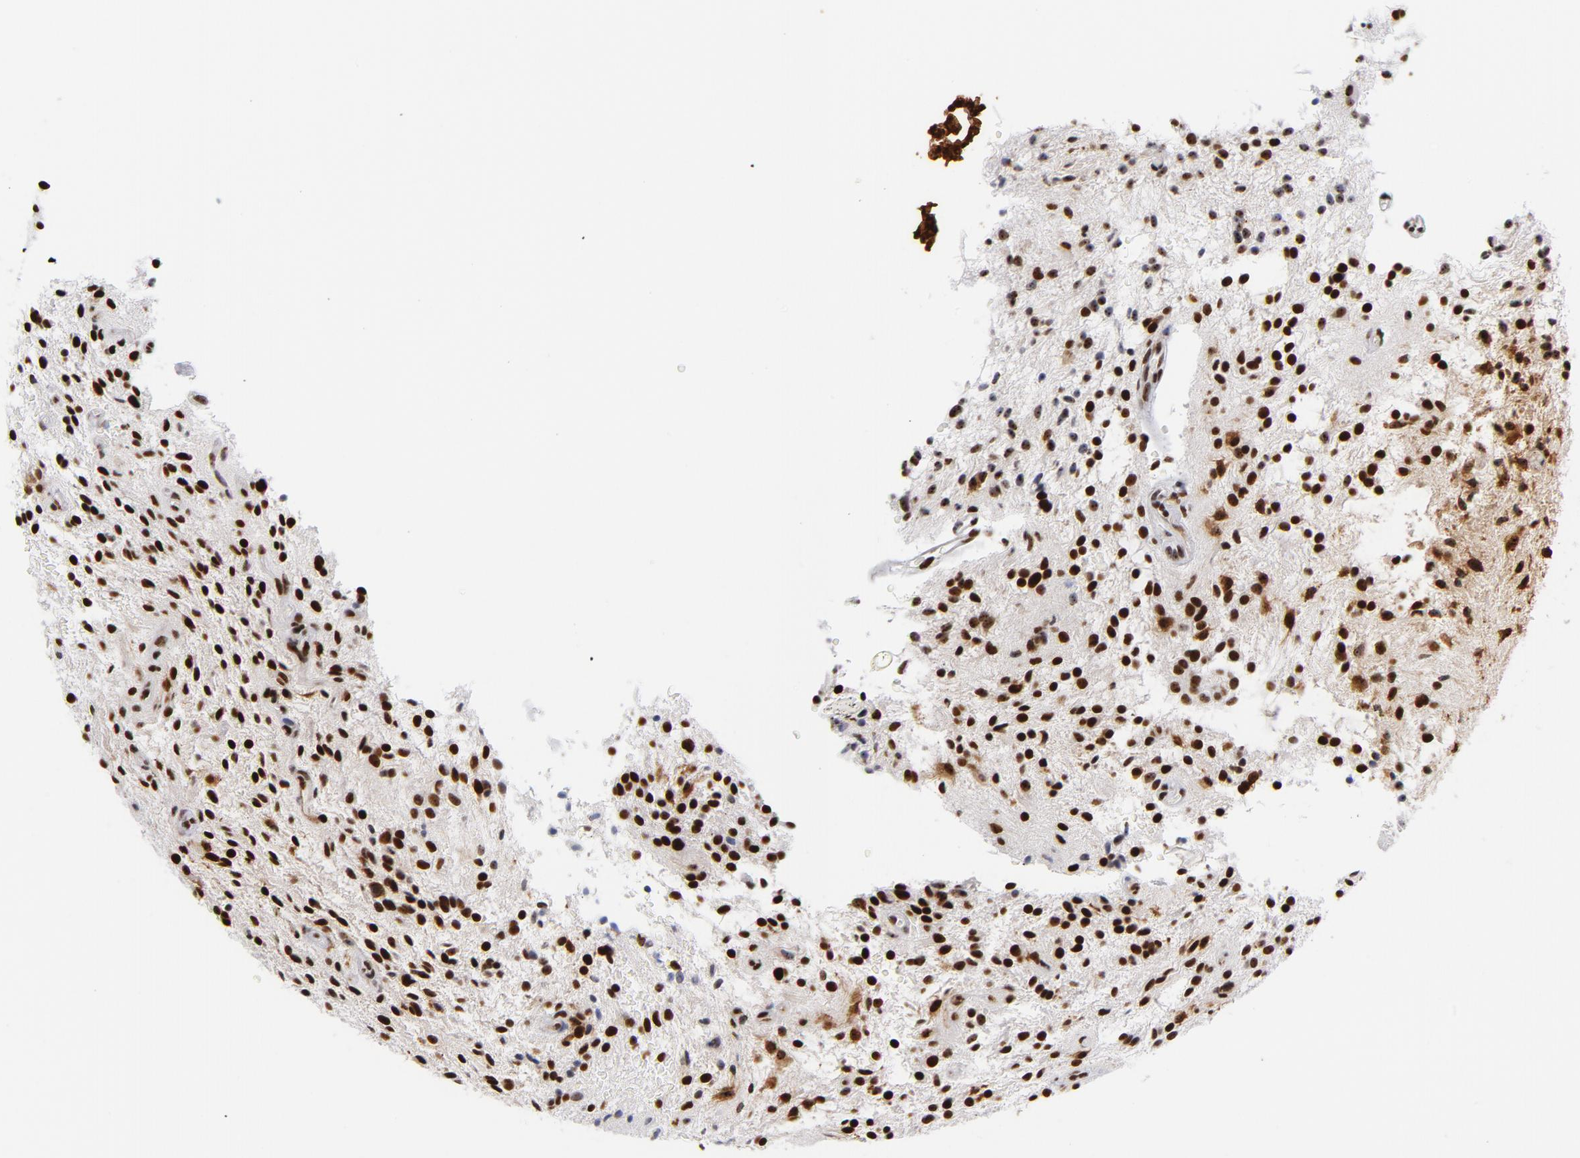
{"staining": {"intensity": "strong", "quantity": ">75%", "location": "nuclear"}, "tissue": "glioma", "cell_type": "Tumor cells", "image_type": "cancer", "snomed": [{"axis": "morphology", "description": "Glioma, malignant, NOS"}, {"axis": "topography", "description": "Cerebellum"}], "caption": "Immunohistochemical staining of human malignant glioma demonstrates high levels of strong nuclear protein staining in approximately >75% of tumor cells.", "gene": "TOP2B", "patient": {"sex": "female", "age": 10}}